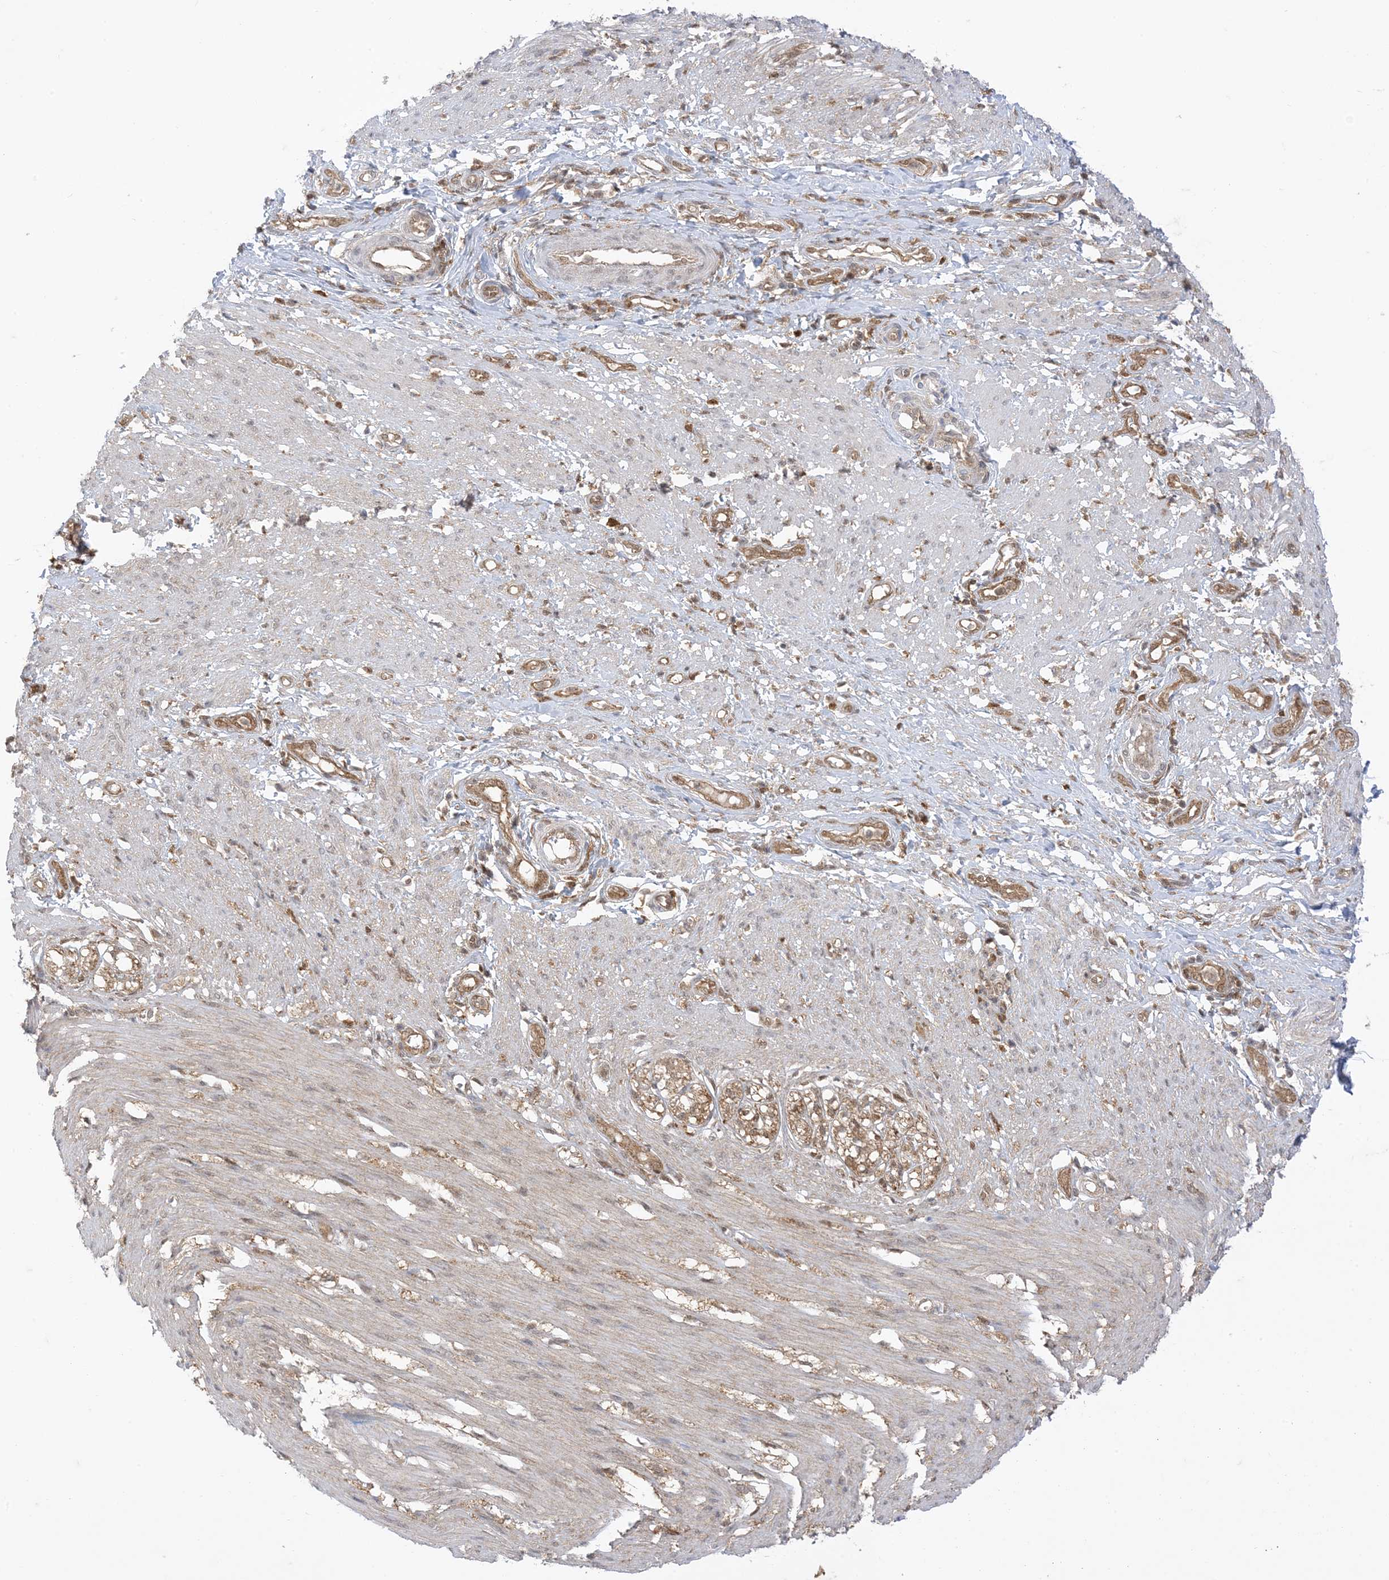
{"staining": {"intensity": "weak", "quantity": "25%-75%", "location": "cytoplasmic/membranous"}, "tissue": "smooth muscle", "cell_type": "Smooth muscle cells", "image_type": "normal", "snomed": [{"axis": "morphology", "description": "Normal tissue, NOS"}, {"axis": "morphology", "description": "Adenocarcinoma, NOS"}, {"axis": "topography", "description": "Colon"}, {"axis": "topography", "description": "Peripheral nerve tissue"}], "caption": "Protein staining by IHC shows weak cytoplasmic/membranous expression in approximately 25%-75% of smooth muscle cells in normal smooth muscle. (DAB (3,3'-diaminobenzidine) IHC with brightfield microscopy, high magnification).", "gene": "PTPA", "patient": {"sex": "male", "age": 14}}